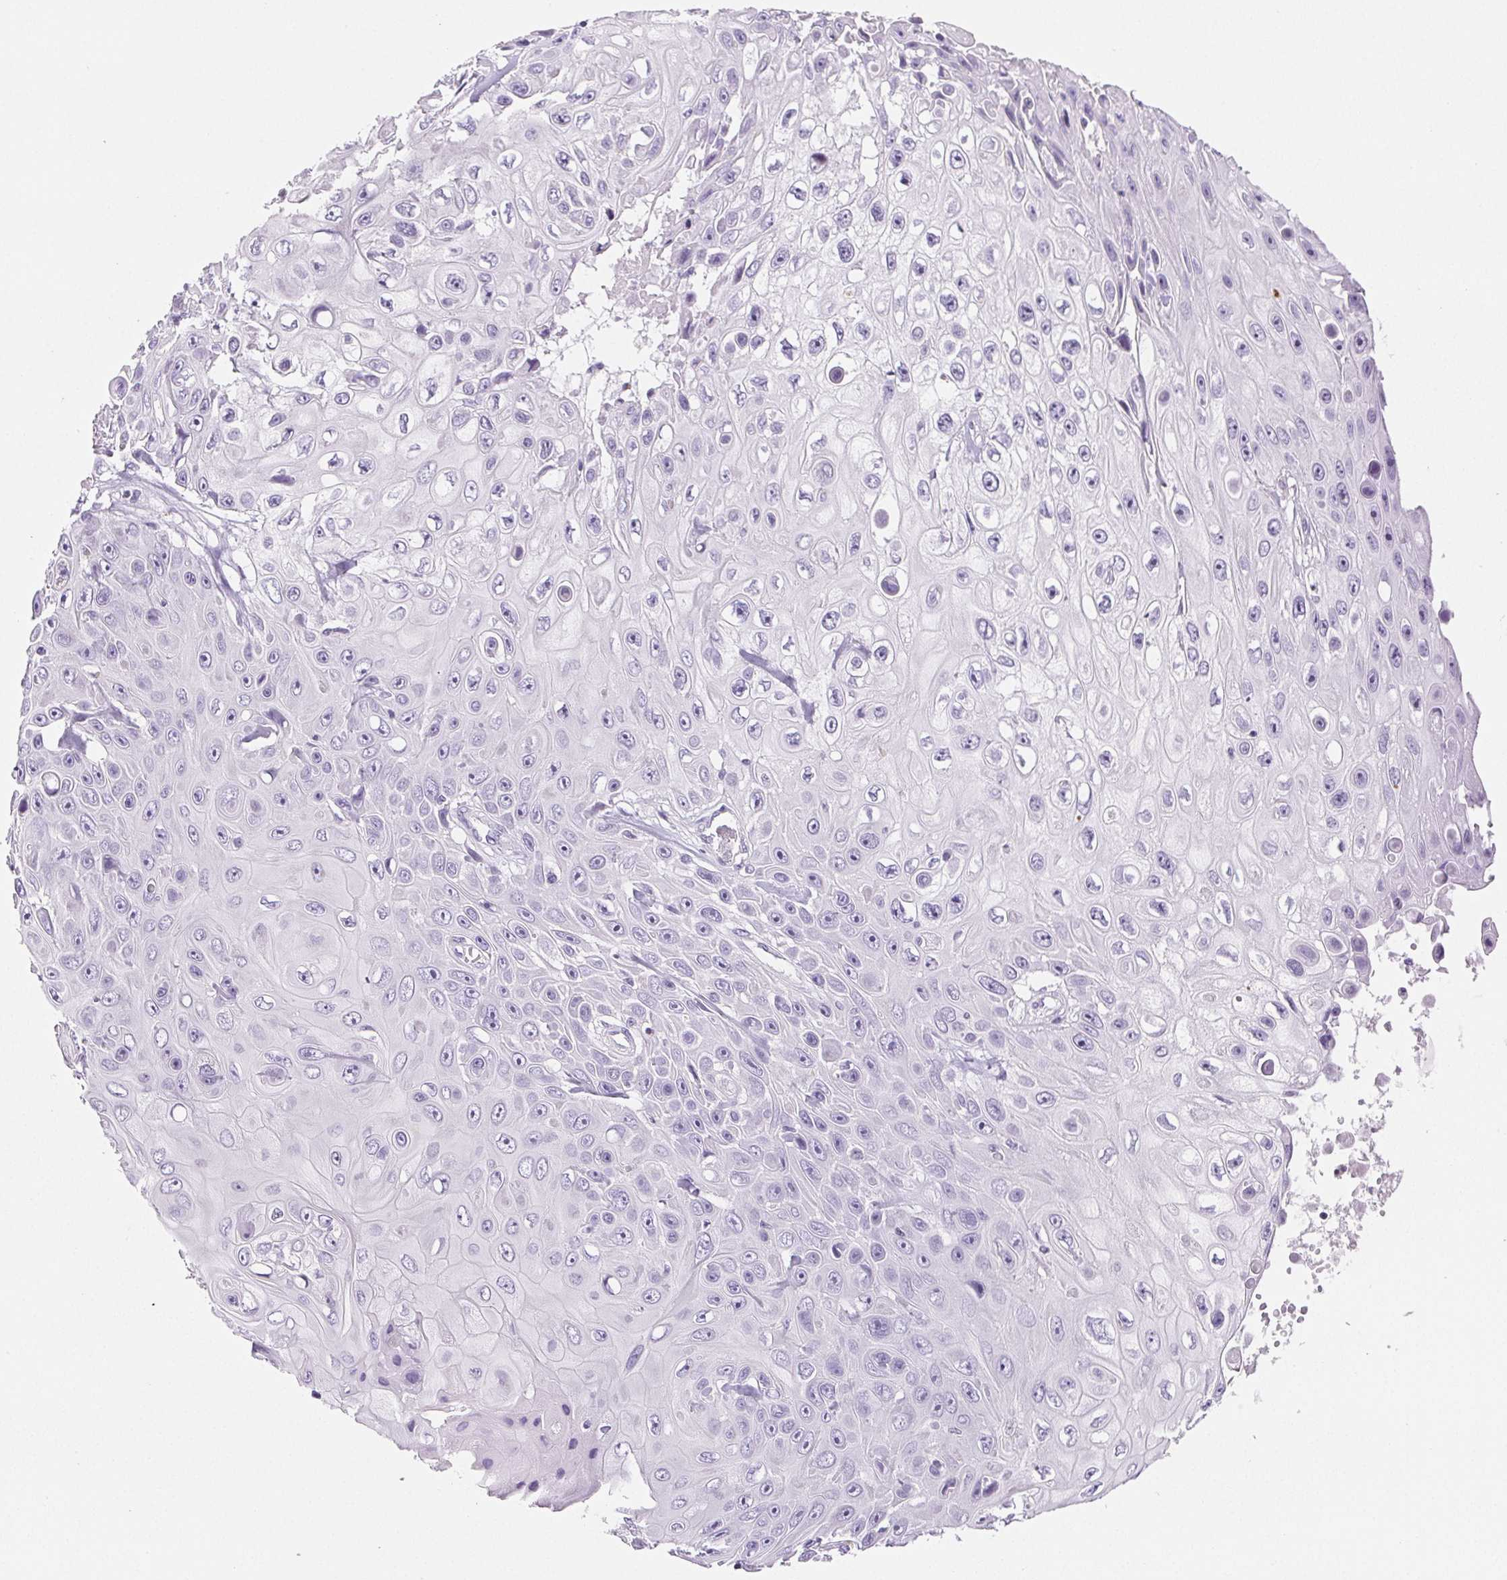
{"staining": {"intensity": "negative", "quantity": "none", "location": "none"}, "tissue": "skin cancer", "cell_type": "Tumor cells", "image_type": "cancer", "snomed": [{"axis": "morphology", "description": "Squamous cell carcinoma, NOS"}, {"axis": "topography", "description": "Skin"}], "caption": "Micrograph shows no significant protein expression in tumor cells of skin squamous cell carcinoma.", "gene": "BEND2", "patient": {"sex": "male", "age": 82}}